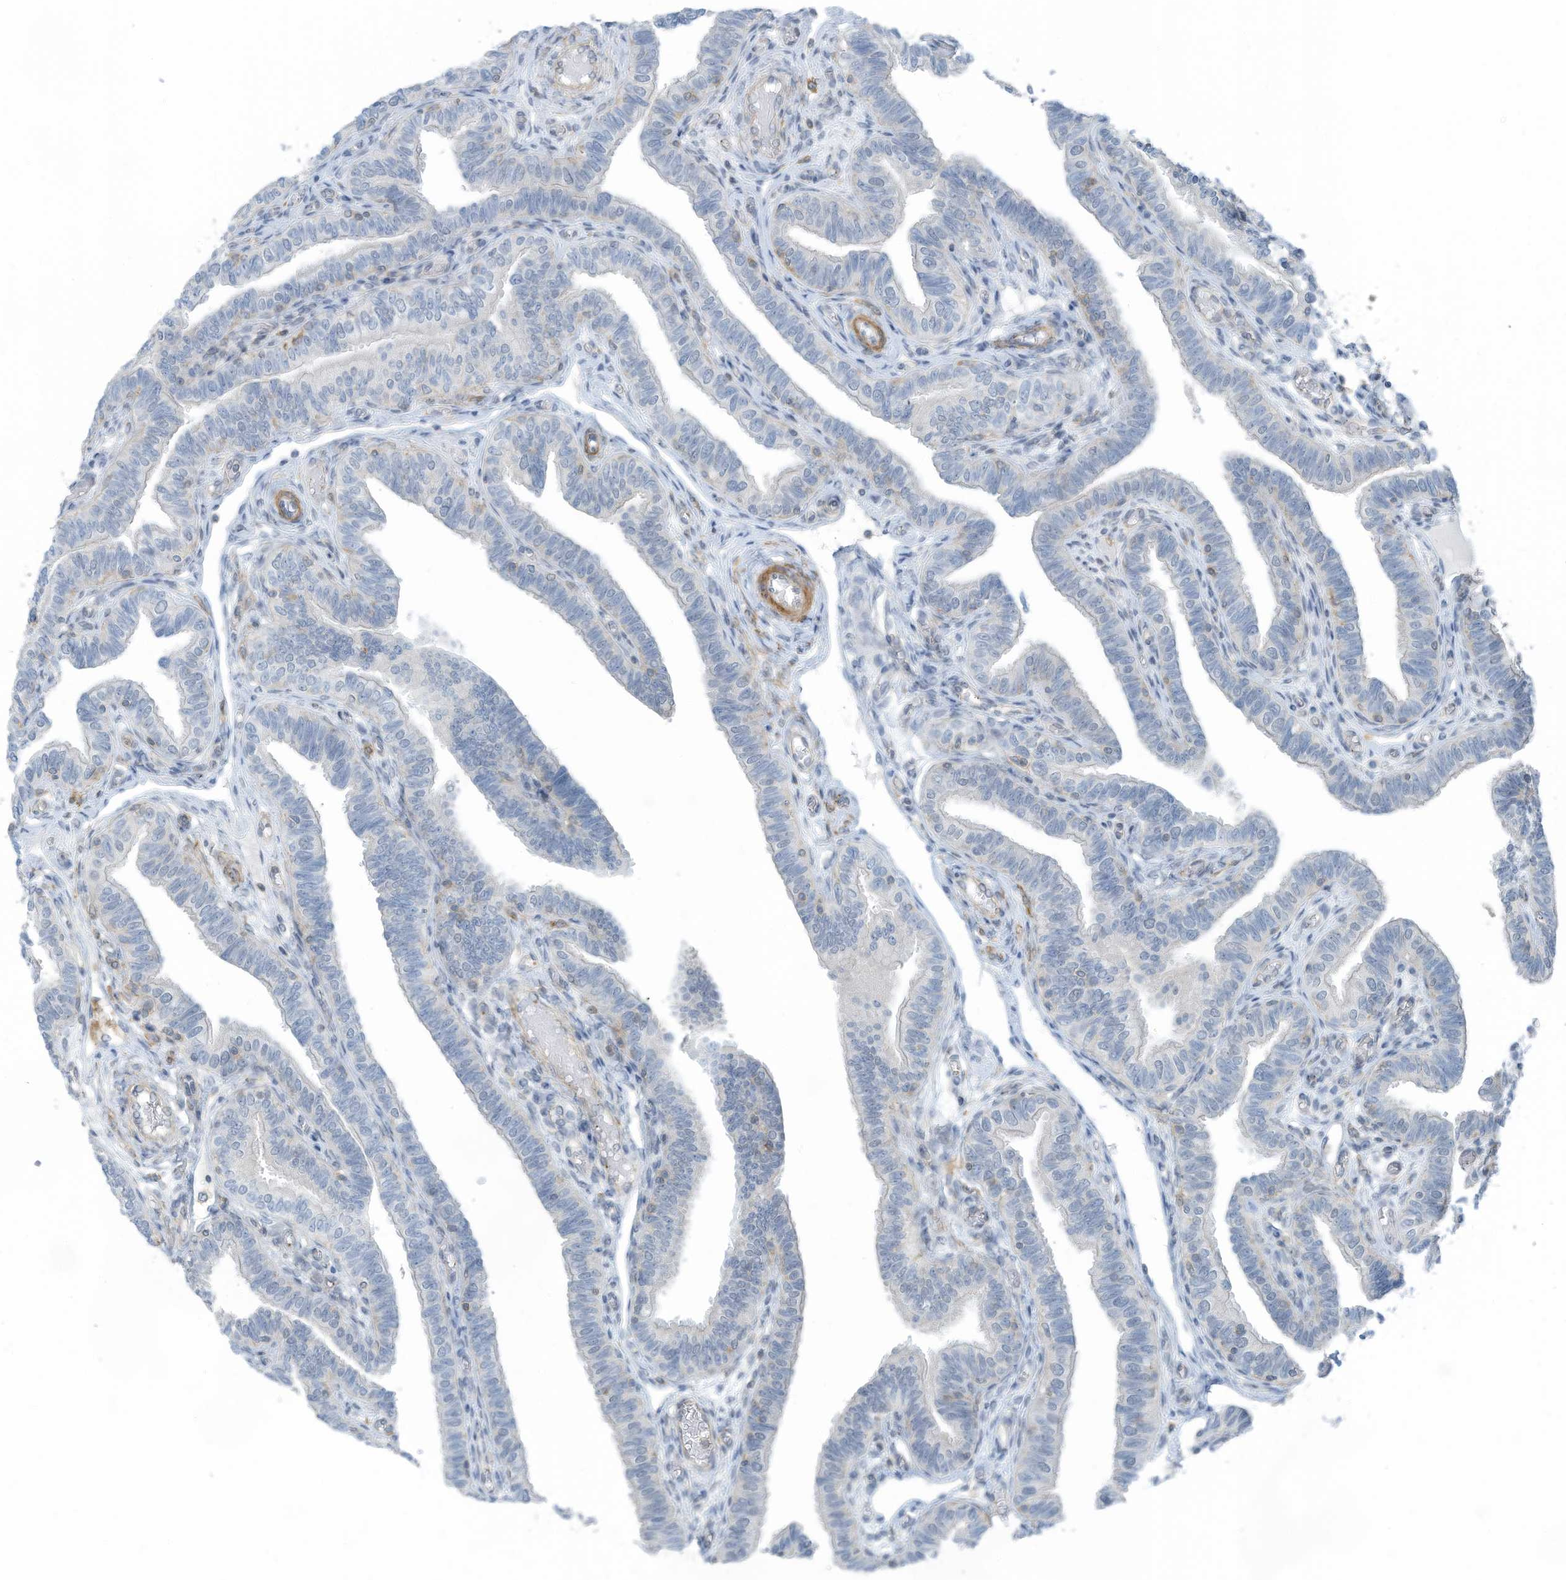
{"staining": {"intensity": "negative", "quantity": "none", "location": "none"}, "tissue": "fallopian tube", "cell_type": "Glandular cells", "image_type": "normal", "snomed": [{"axis": "morphology", "description": "Normal tissue, NOS"}, {"axis": "topography", "description": "Fallopian tube"}], "caption": "An IHC image of unremarkable fallopian tube is shown. There is no staining in glandular cells of fallopian tube. (DAB (3,3'-diaminobenzidine) immunohistochemistry with hematoxylin counter stain).", "gene": "ZNF846", "patient": {"sex": "female", "age": 39}}